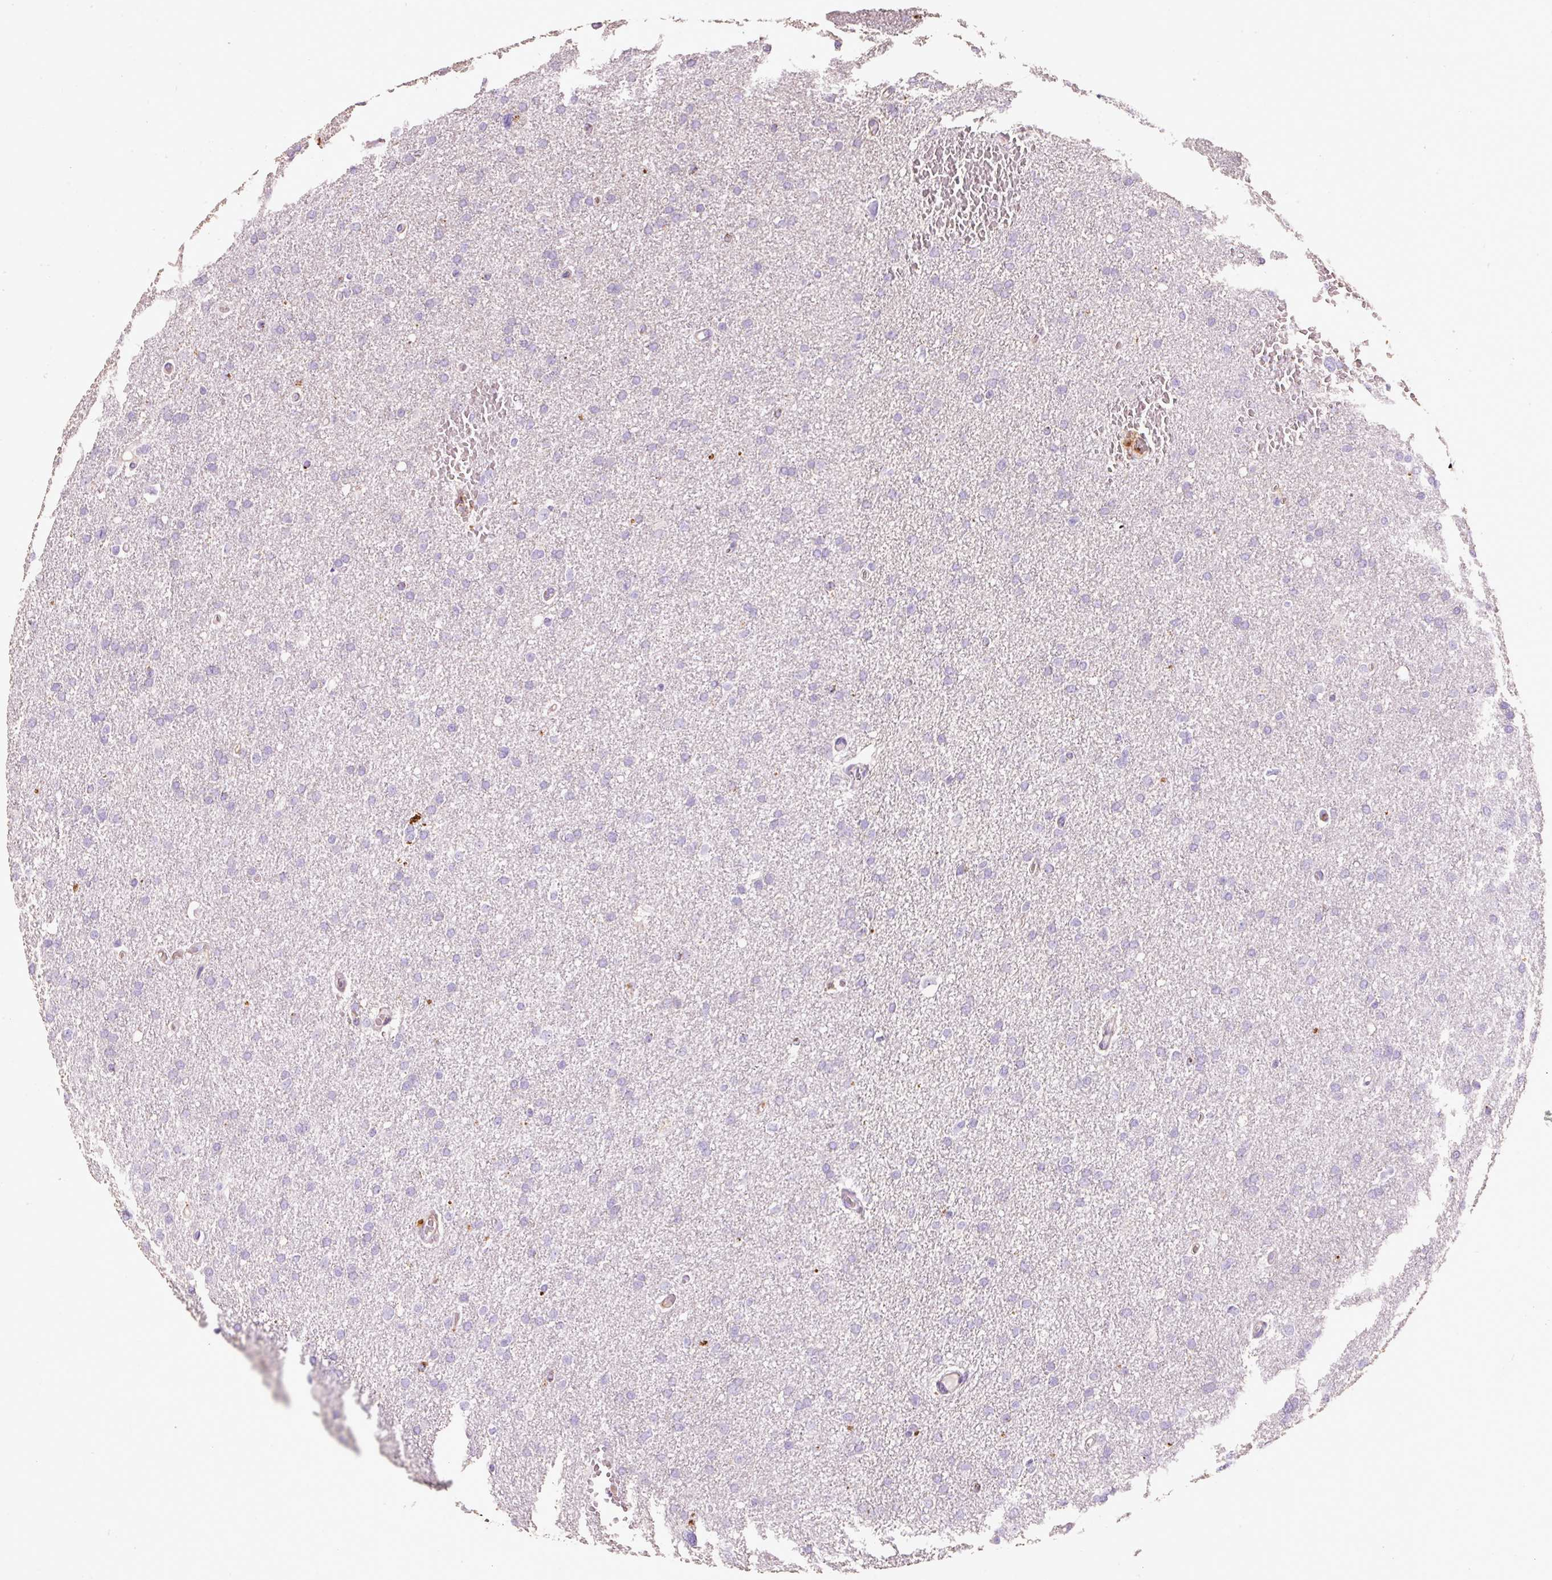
{"staining": {"intensity": "negative", "quantity": "none", "location": "none"}, "tissue": "glioma", "cell_type": "Tumor cells", "image_type": "cancer", "snomed": [{"axis": "morphology", "description": "Glioma, malignant, High grade"}, {"axis": "topography", "description": "Cerebral cortex"}], "caption": "This histopathology image is of malignant glioma (high-grade) stained with IHC to label a protein in brown with the nuclei are counter-stained blue. There is no staining in tumor cells.", "gene": "TMC8", "patient": {"sex": "female", "age": 36}}